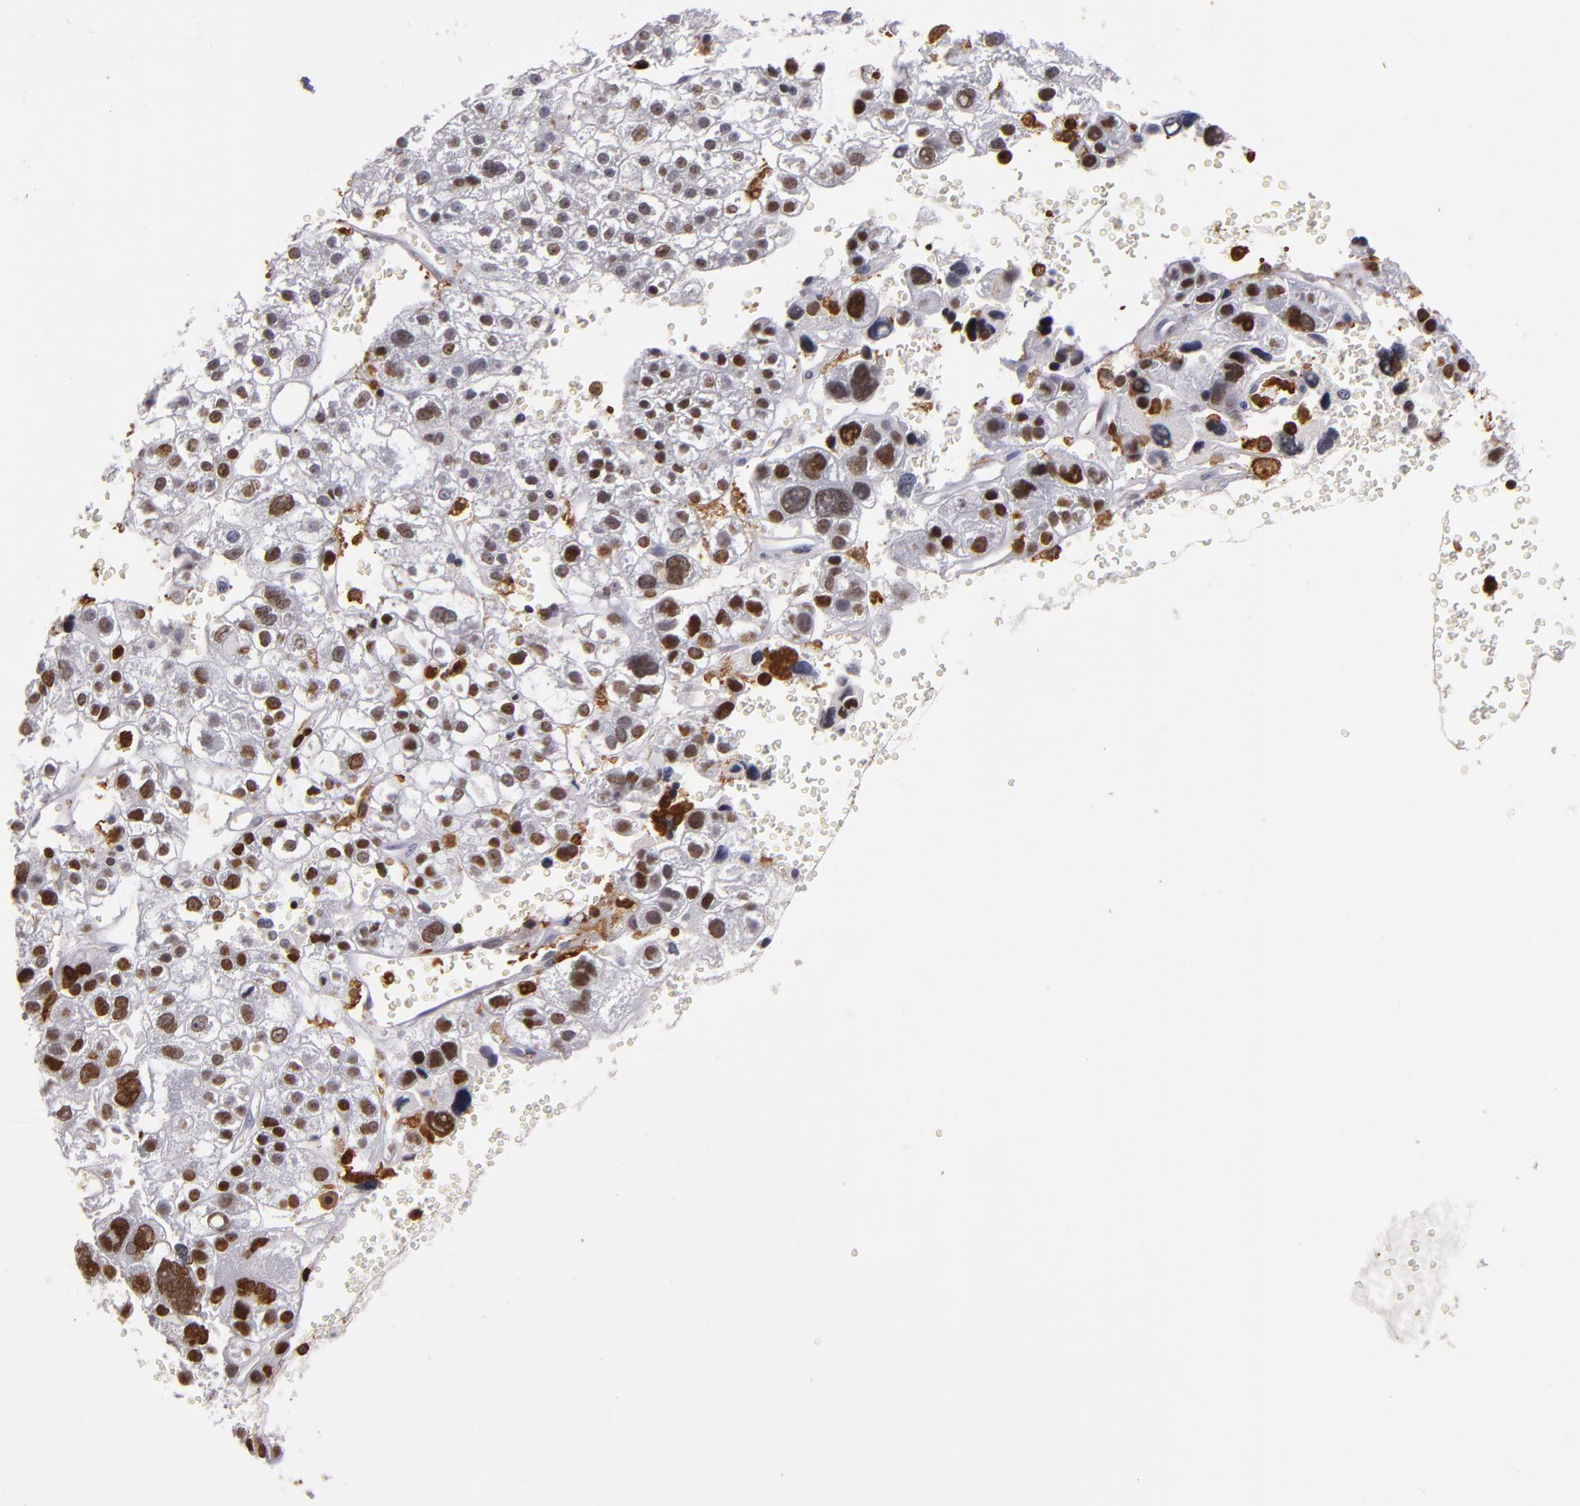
{"staining": {"intensity": "moderate", "quantity": "25%-75%", "location": "nuclear"}, "tissue": "liver cancer", "cell_type": "Tumor cells", "image_type": "cancer", "snomed": [{"axis": "morphology", "description": "Carcinoma, Hepatocellular, NOS"}, {"axis": "topography", "description": "Liver"}], "caption": "Moderate nuclear staining is seen in about 25%-75% of tumor cells in hepatocellular carcinoma (liver). Nuclei are stained in blue.", "gene": "WAS", "patient": {"sex": "female", "age": 85}}